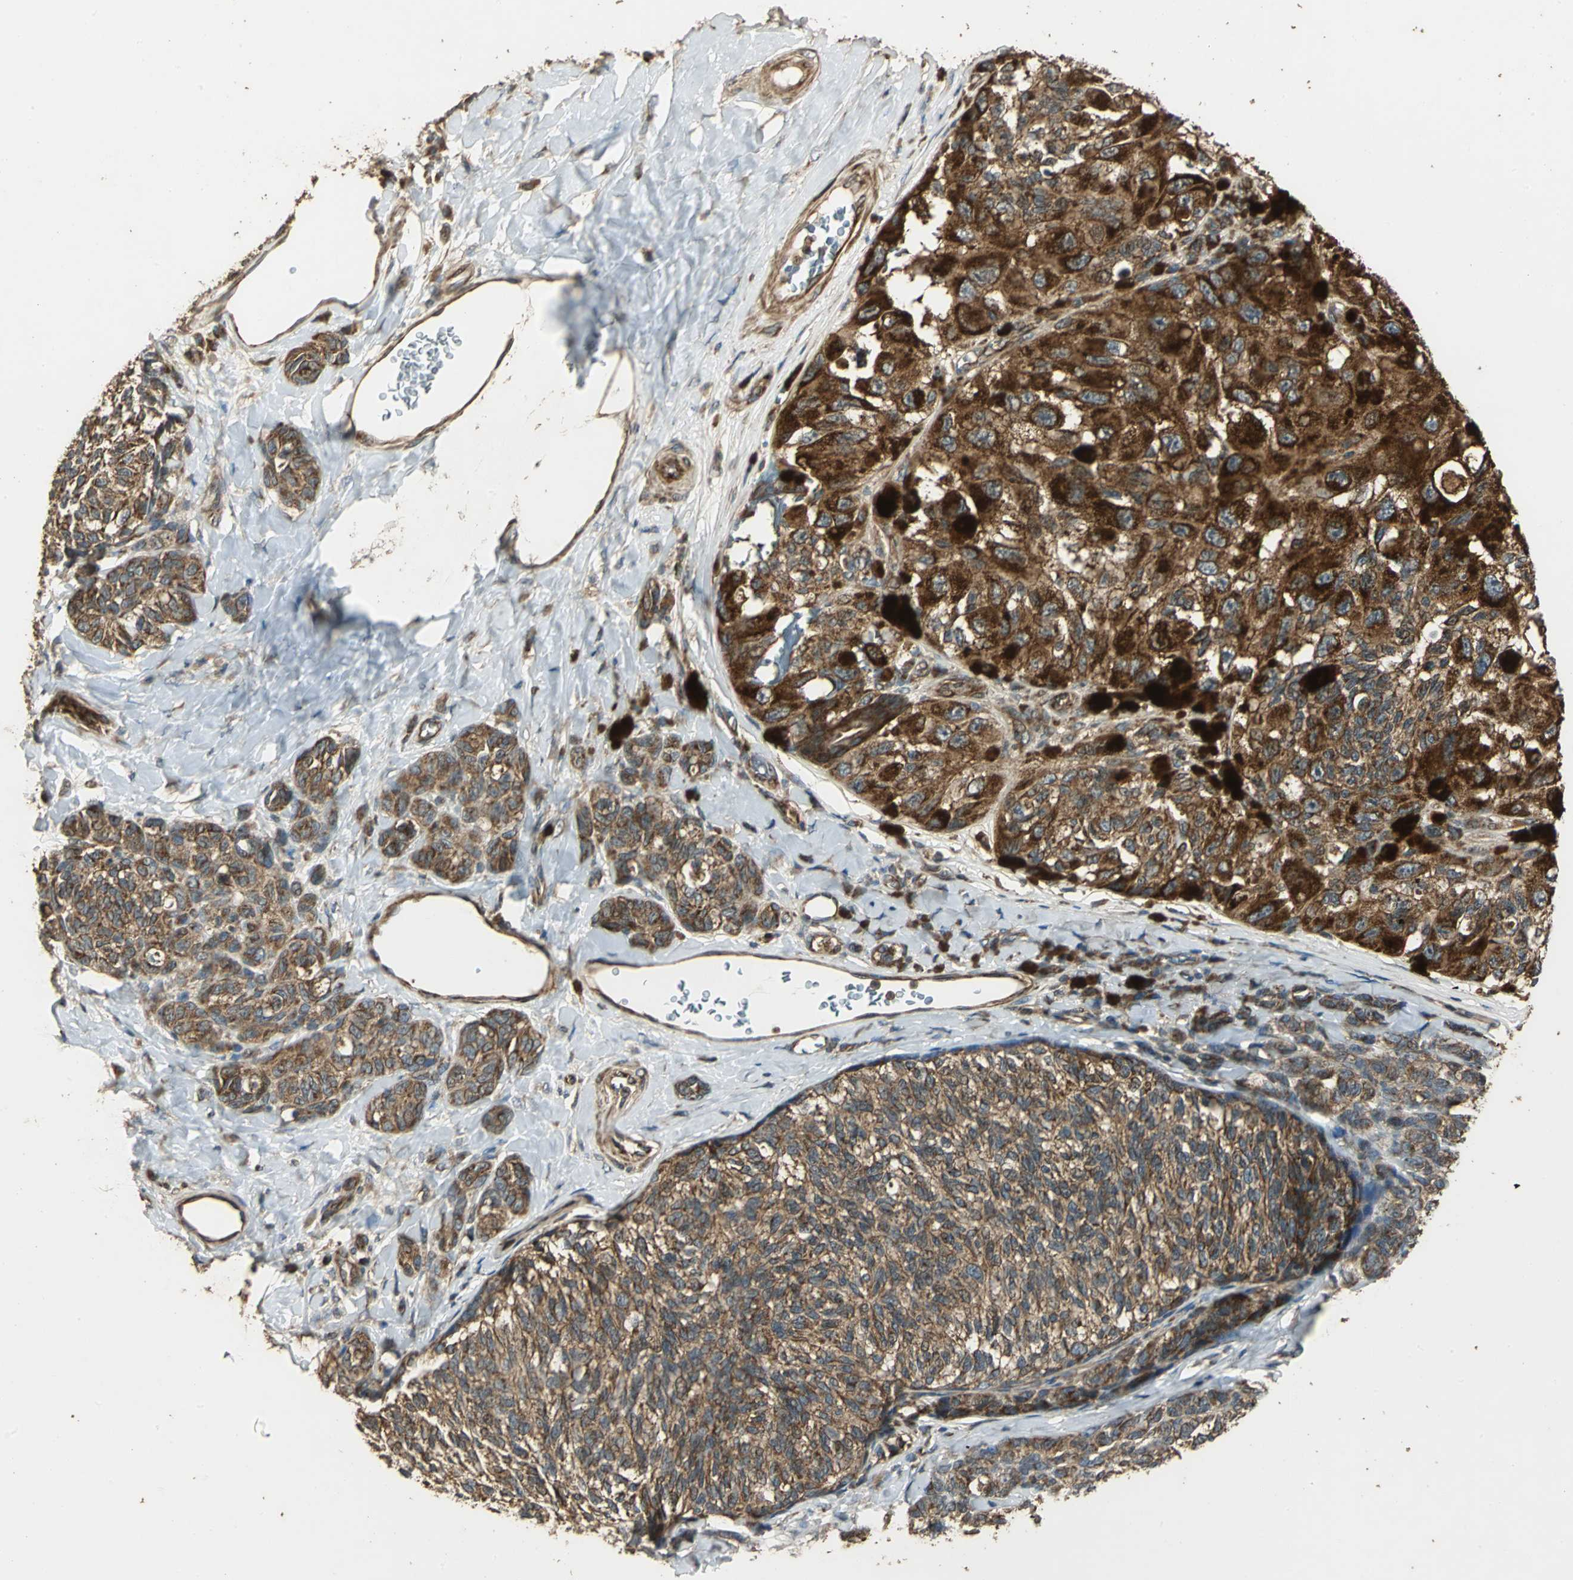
{"staining": {"intensity": "strong", "quantity": ">75%", "location": "cytoplasmic/membranous"}, "tissue": "melanoma", "cell_type": "Tumor cells", "image_type": "cancer", "snomed": [{"axis": "morphology", "description": "Malignant melanoma, NOS"}, {"axis": "topography", "description": "Skin"}], "caption": "Brown immunohistochemical staining in human melanoma shows strong cytoplasmic/membranous expression in about >75% of tumor cells. The staining is performed using DAB (3,3'-diaminobenzidine) brown chromogen to label protein expression. The nuclei are counter-stained blue using hematoxylin.", "gene": "KANK1", "patient": {"sex": "female", "age": 73}}